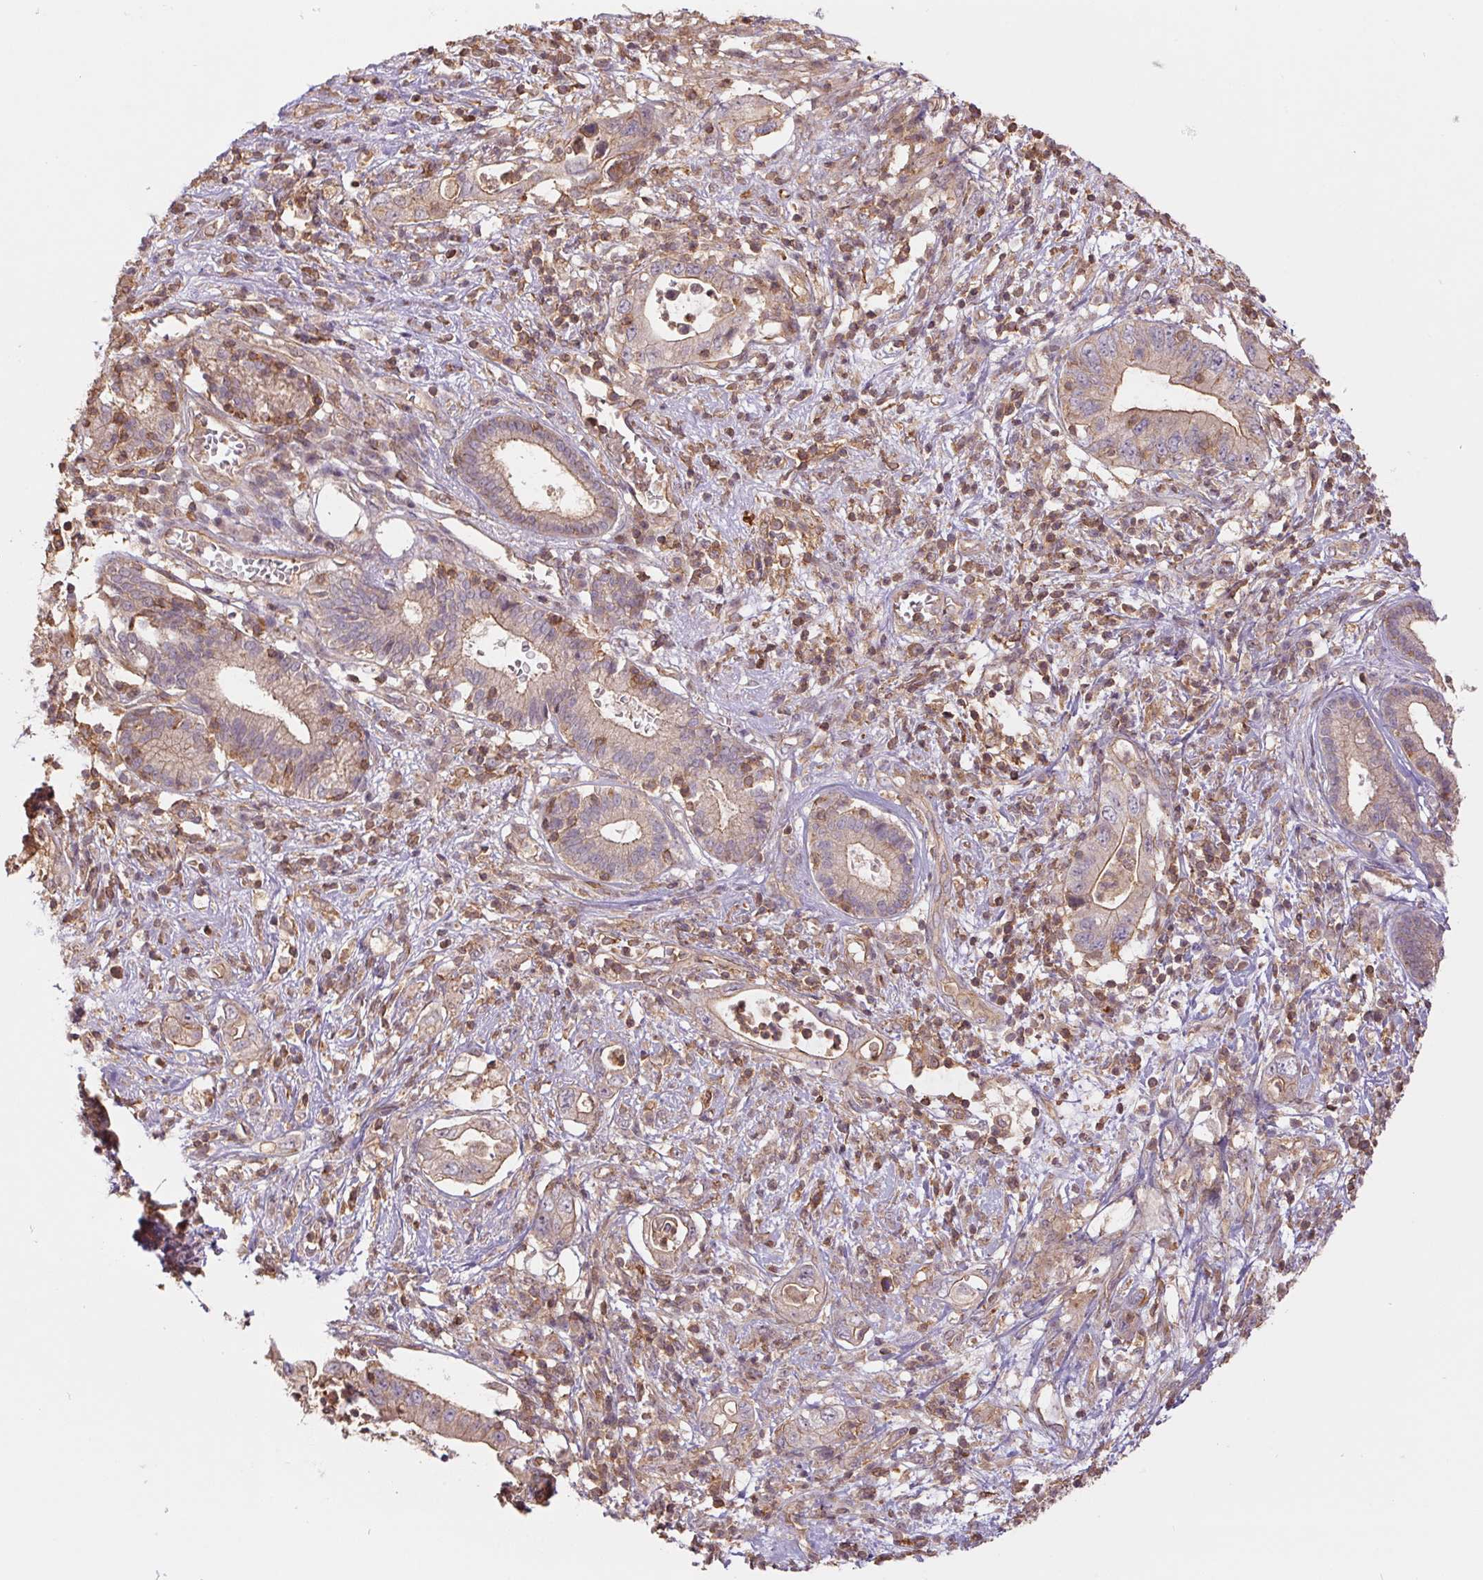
{"staining": {"intensity": "weak", "quantity": "25%-75%", "location": "cytoplasmic/membranous"}, "tissue": "pancreatic cancer", "cell_type": "Tumor cells", "image_type": "cancer", "snomed": [{"axis": "morphology", "description": "Adenocarcinoma, NOS"}, {"axis": "topography", "description": "Pancreas"}], "caption": "IHC of pancreatic cancer (adenocarcinoma) demonstrates low levels of weak cytoplasmic/membranous positivity in about 25%-75% of tumor cells.", "gene": "TUBA3D", "patient": {"sex": "female", "age": 72}}